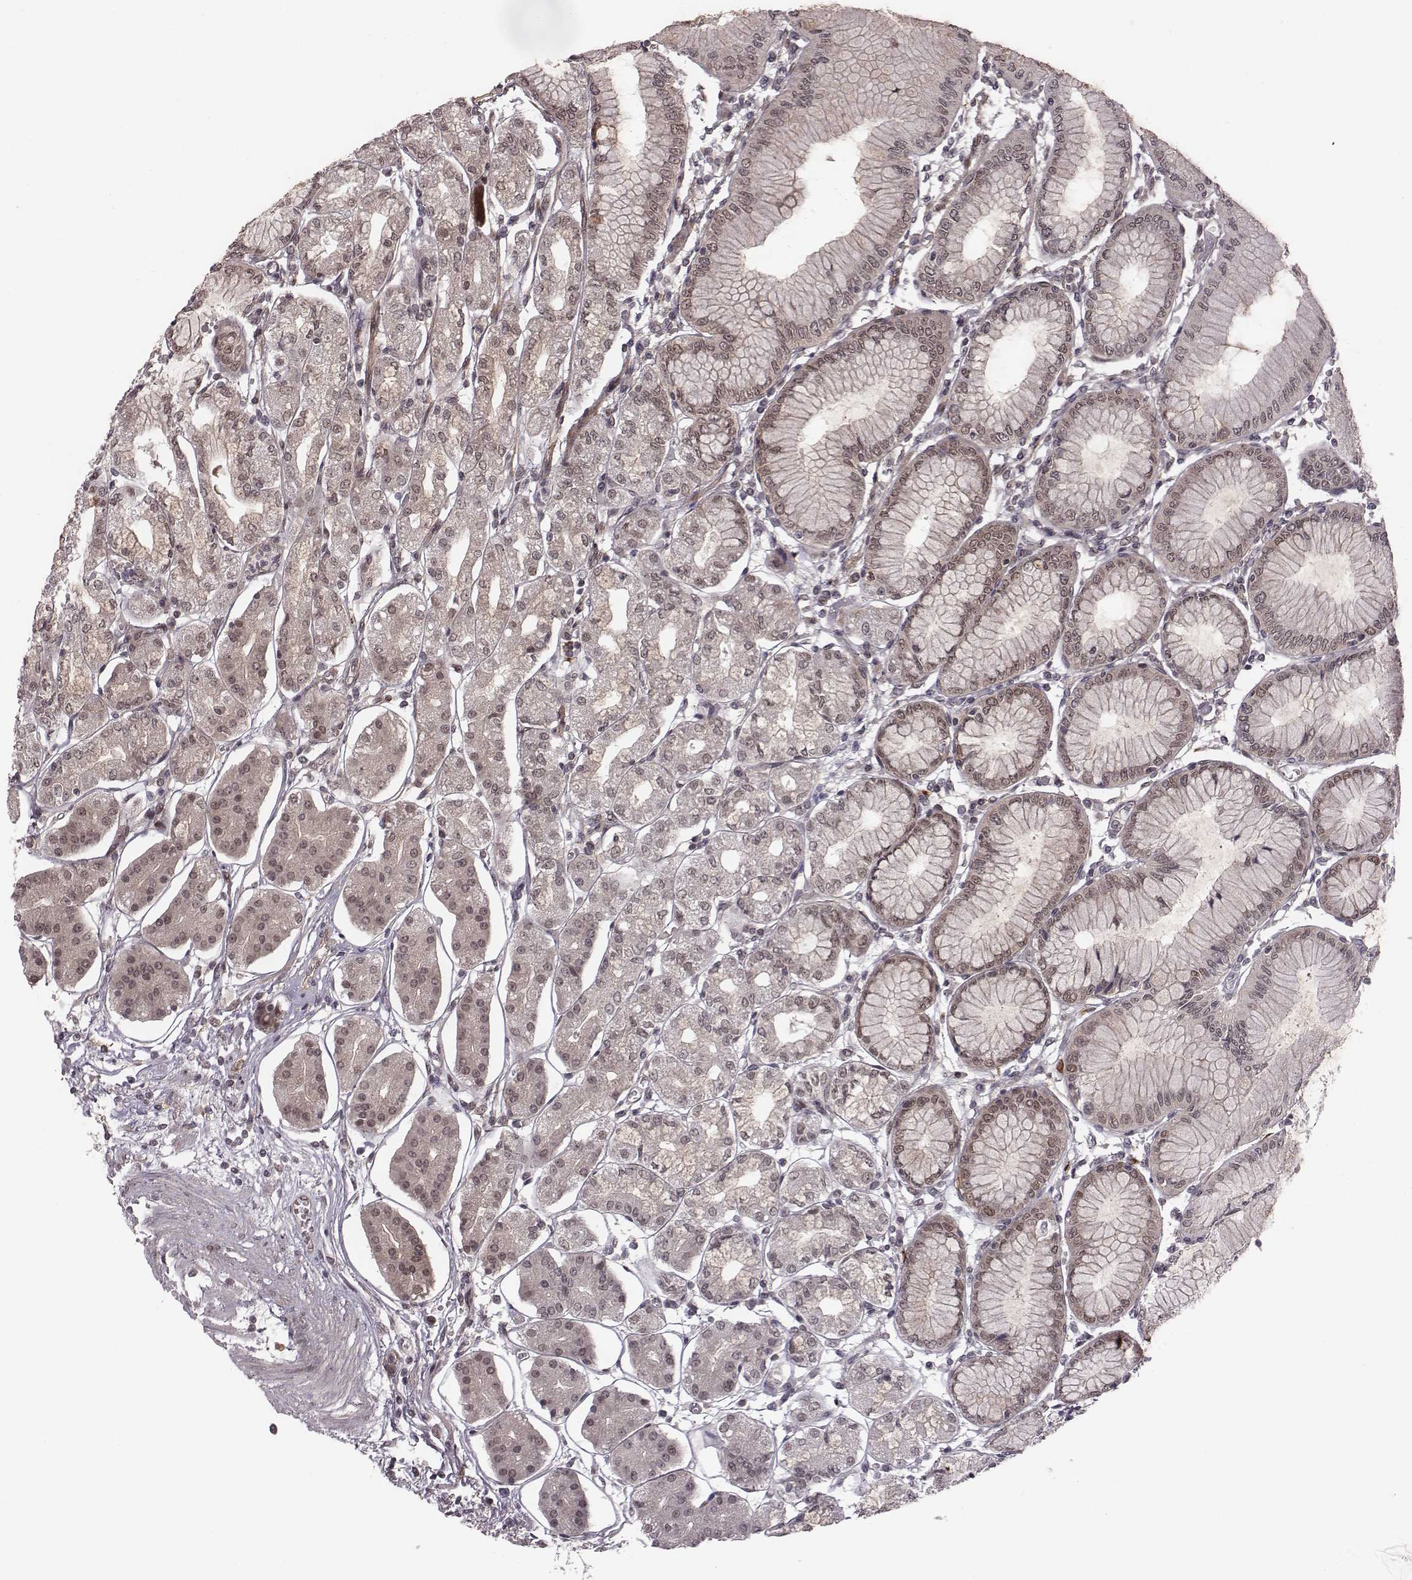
{"staining": {"intensity": "moderate", "quantity": "<25%", "location": "cytoplasmic/membranous,nuclear"}, "tissue": "stomach", "cell_type": "Glandular cells", "image_type": "normal", "snomed": [{"axis": "morphology", "description": "Normal tissue, NOS"}, {"axis": "topography", "description": "Skeletal muscle"}, {"axis": "topography", "description": "Stomach"}], "caption": "High-power microscopy captured an immunohistochemistry photomicrograph of unremarkable stomach, revealing moderate cytoplasmic/membranous,nuclear expression in approximately <25% of glandular cells.", "gene": "RPL3", "patient": {"sex": "female", "age": 57}}